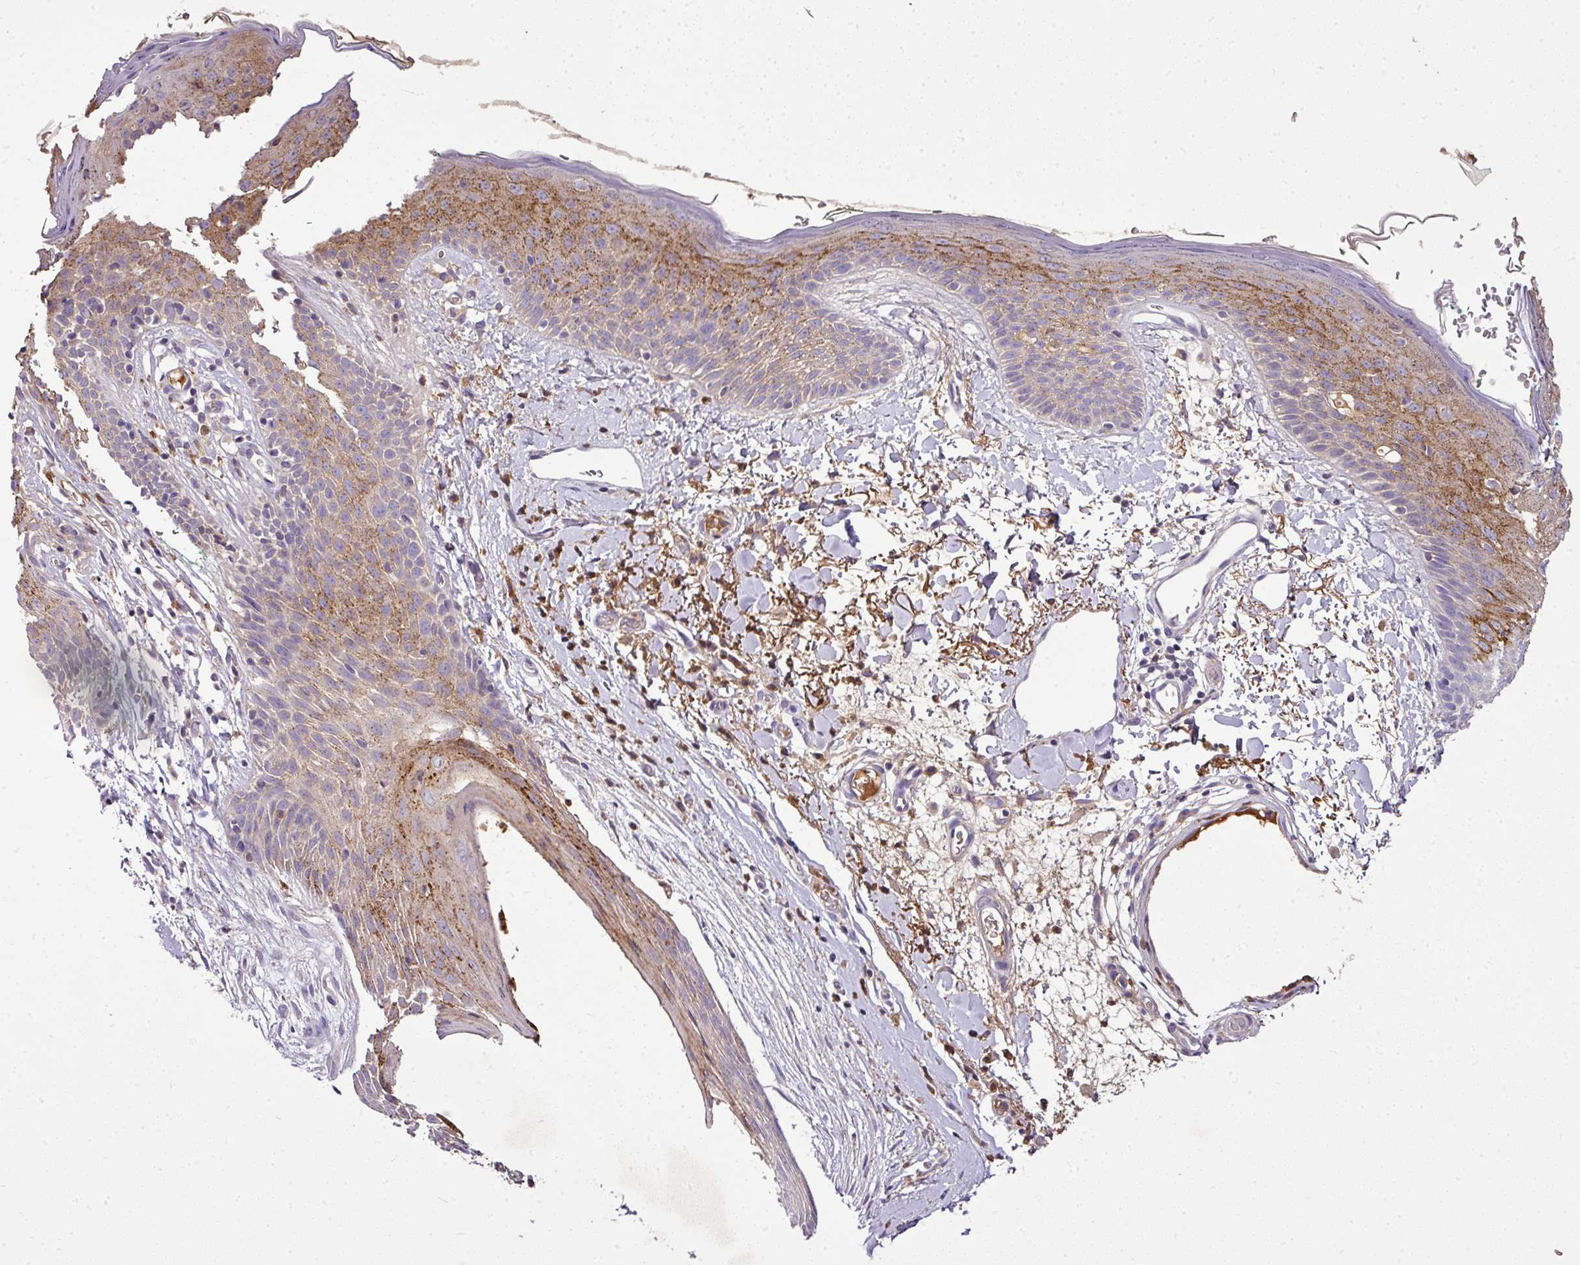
{"staining": {"intensity": "moderate", "quantity": ">75%", "location": "cytoplasmic/membranous"}, "tissue": "skin", "cell_type": "Fibroblasts", "image_type": "normal", "snomed": [{"axis": "morphology", "description": "Normal tissue, NOS"}, {"axis": "topography", "description": "Skin"}], "caption": "Immunohistochemical staining of normal human skin reveals >75% levels of moderate cytoplasmic/membranous protein staining in about >75% of fibroblasts. (DAB = brown stain, brightfield microscopy at high magnification).", "gene": "CAB39L", "patient": {"sex": "male", "age": 79}}